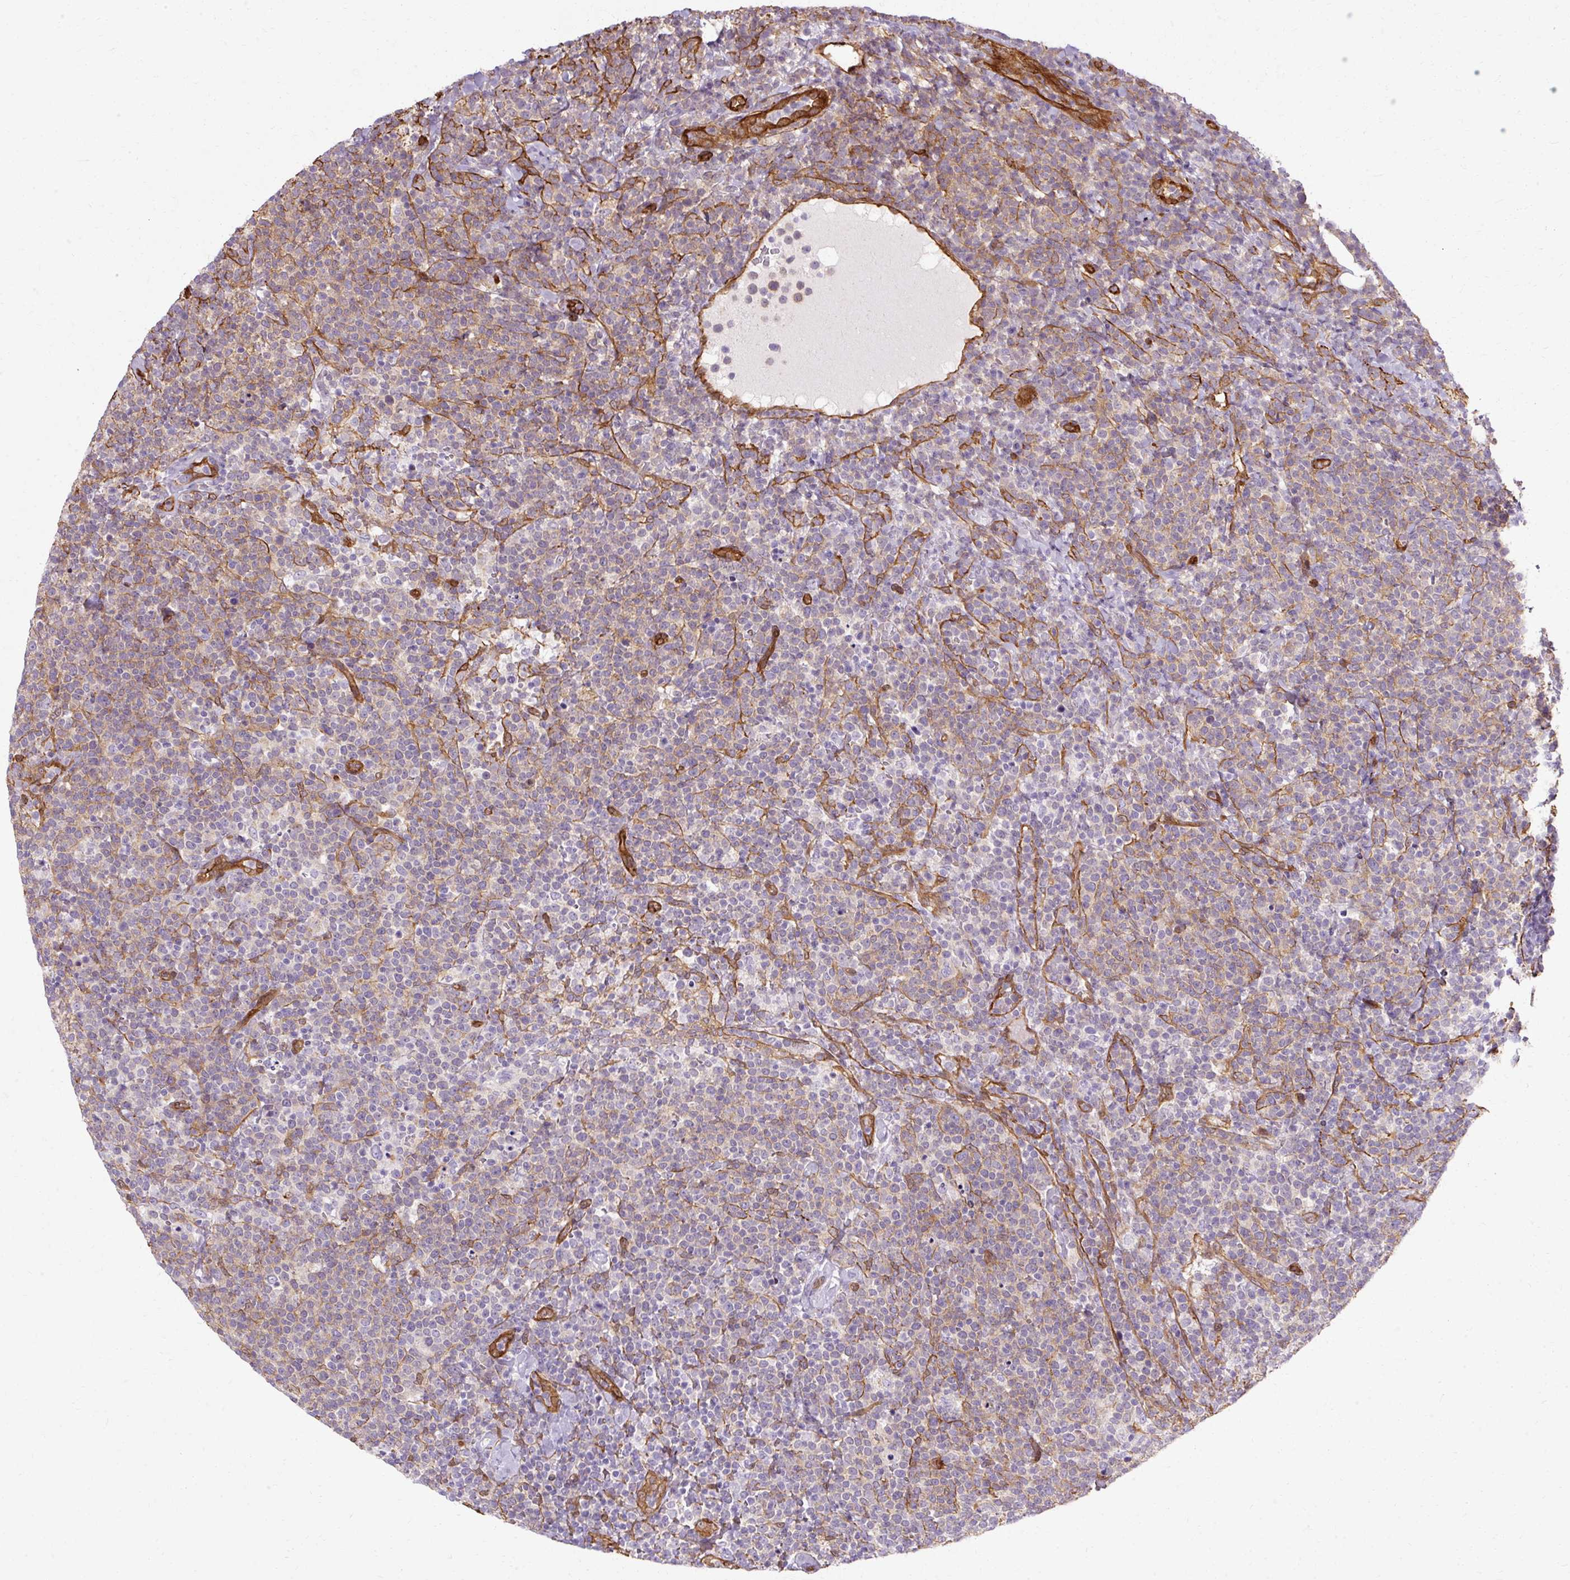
{"staining": {"intensity": "weak", "quantity": "<25%", "location": "cytoplasmic/membranous"}, "tissue": "lymphoma", "cell_type": "Tumor cells", "image_type": "cancer", "snomed": [{"axis": "morphology", "description": "Malignant lymphoma, non-Hodgkin's type, High grade"}, {"axis": "topography", "description": "Lymph node"}], "caption": "High-grade malignant lymphoma, non-Hodgkin's type stained for a protein using immunohistochemistry displays no positivity tumor cells.", "gene": "CNN3", "patient": {"sex": "male", "age": 61}}